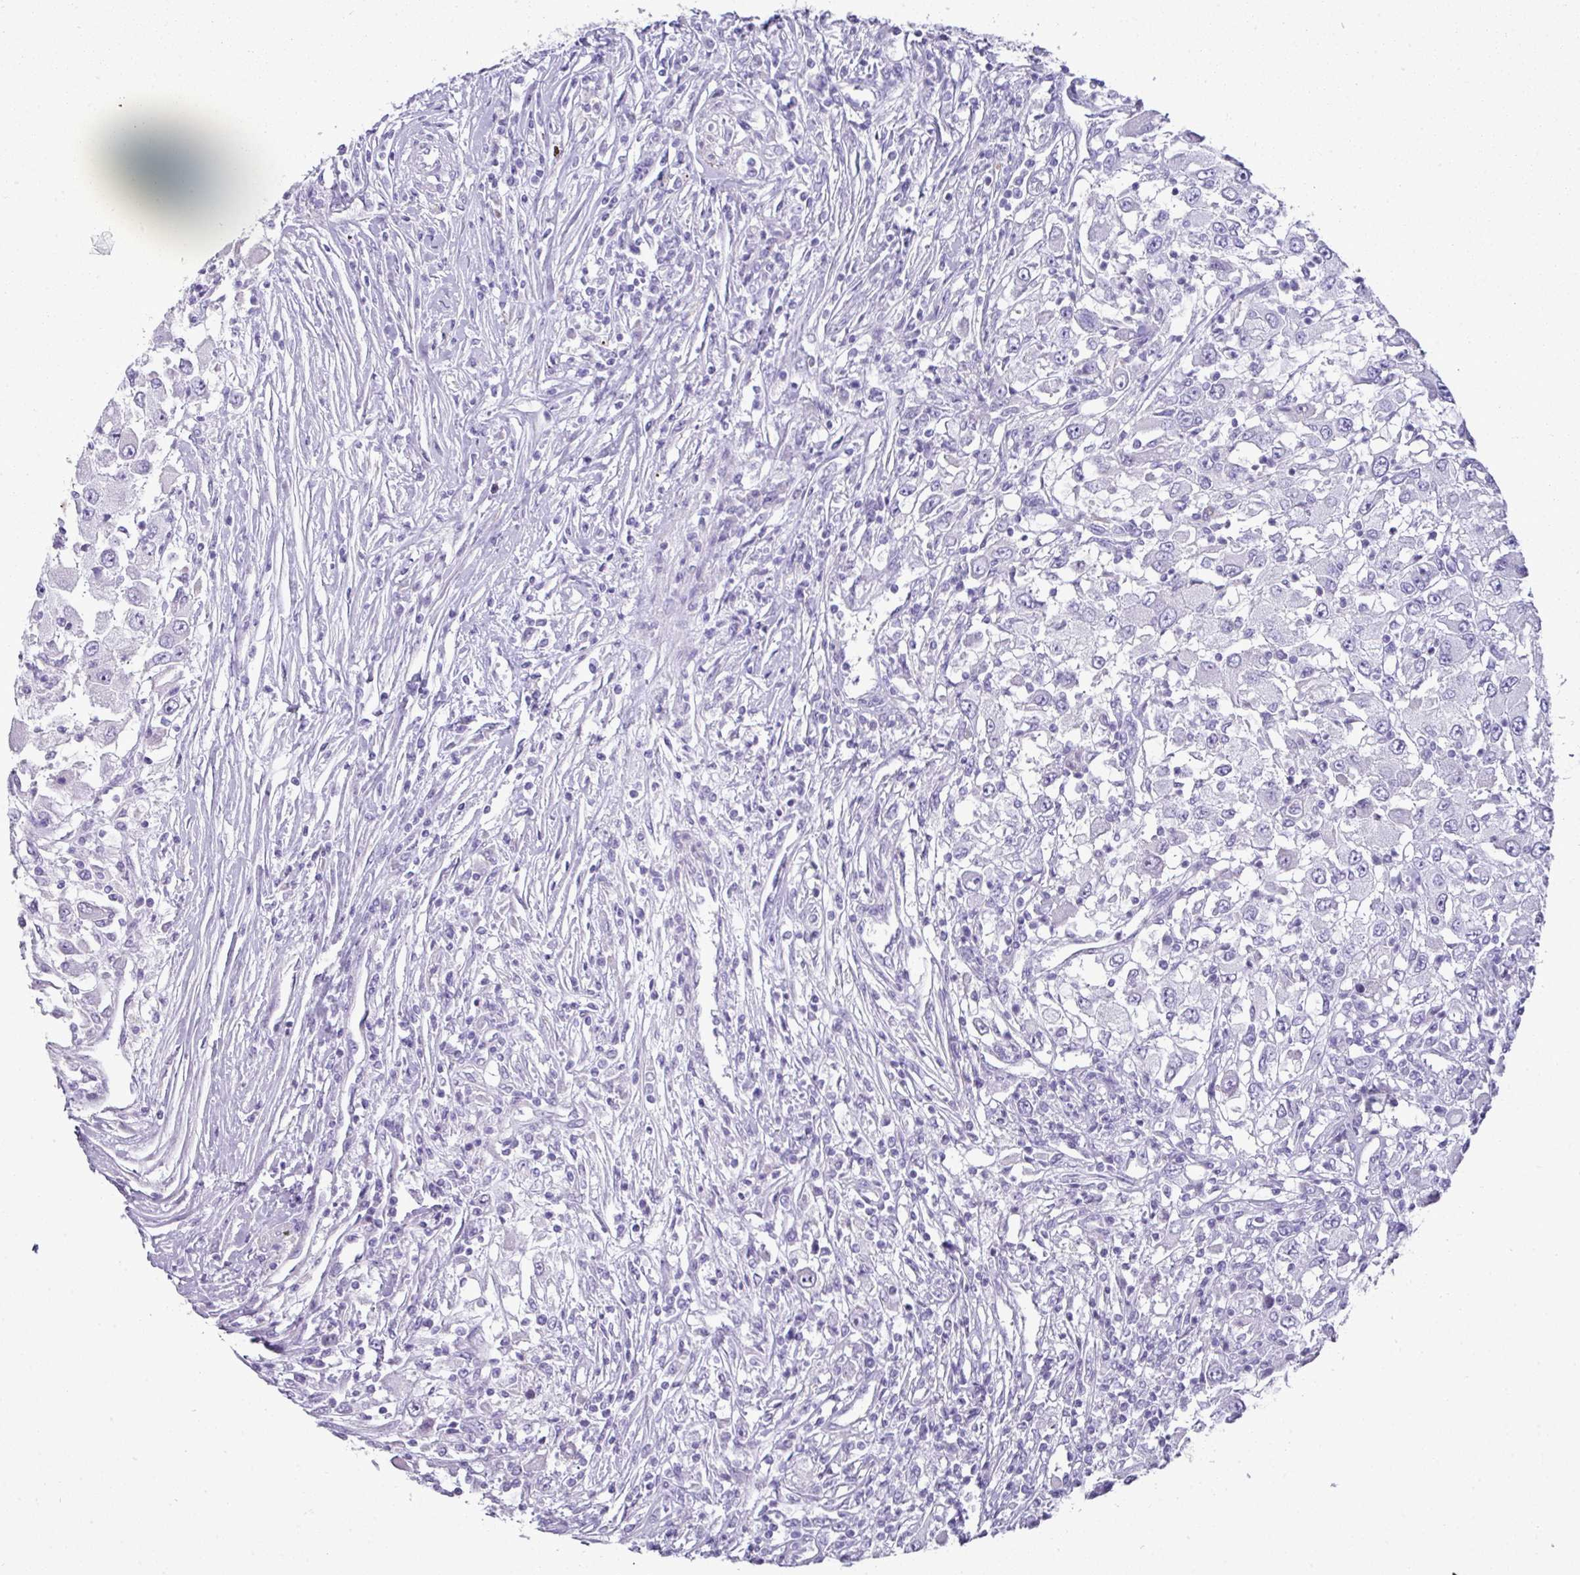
{"staining": {"intensity": "negative", "quantity": "none", "location": "none"}, "tissue": "renal cancer", "cell_type": "Tumor cells", "image_type": "cancer", "snomed": [{"axis": "morphology", "description": "Adenocarcinoma, NOS"}, {"axis": "topography", "description": "Kidney"}], "caption": "Histopathology image shows no protein staining in tumor cells of renal cancer (adenocarcinoma) tissue. (Immunohistochemistry, brightfield microscopy, high magnification).", "gene": "GSTA3", "patient": {"sex": "female", "age": 67}}